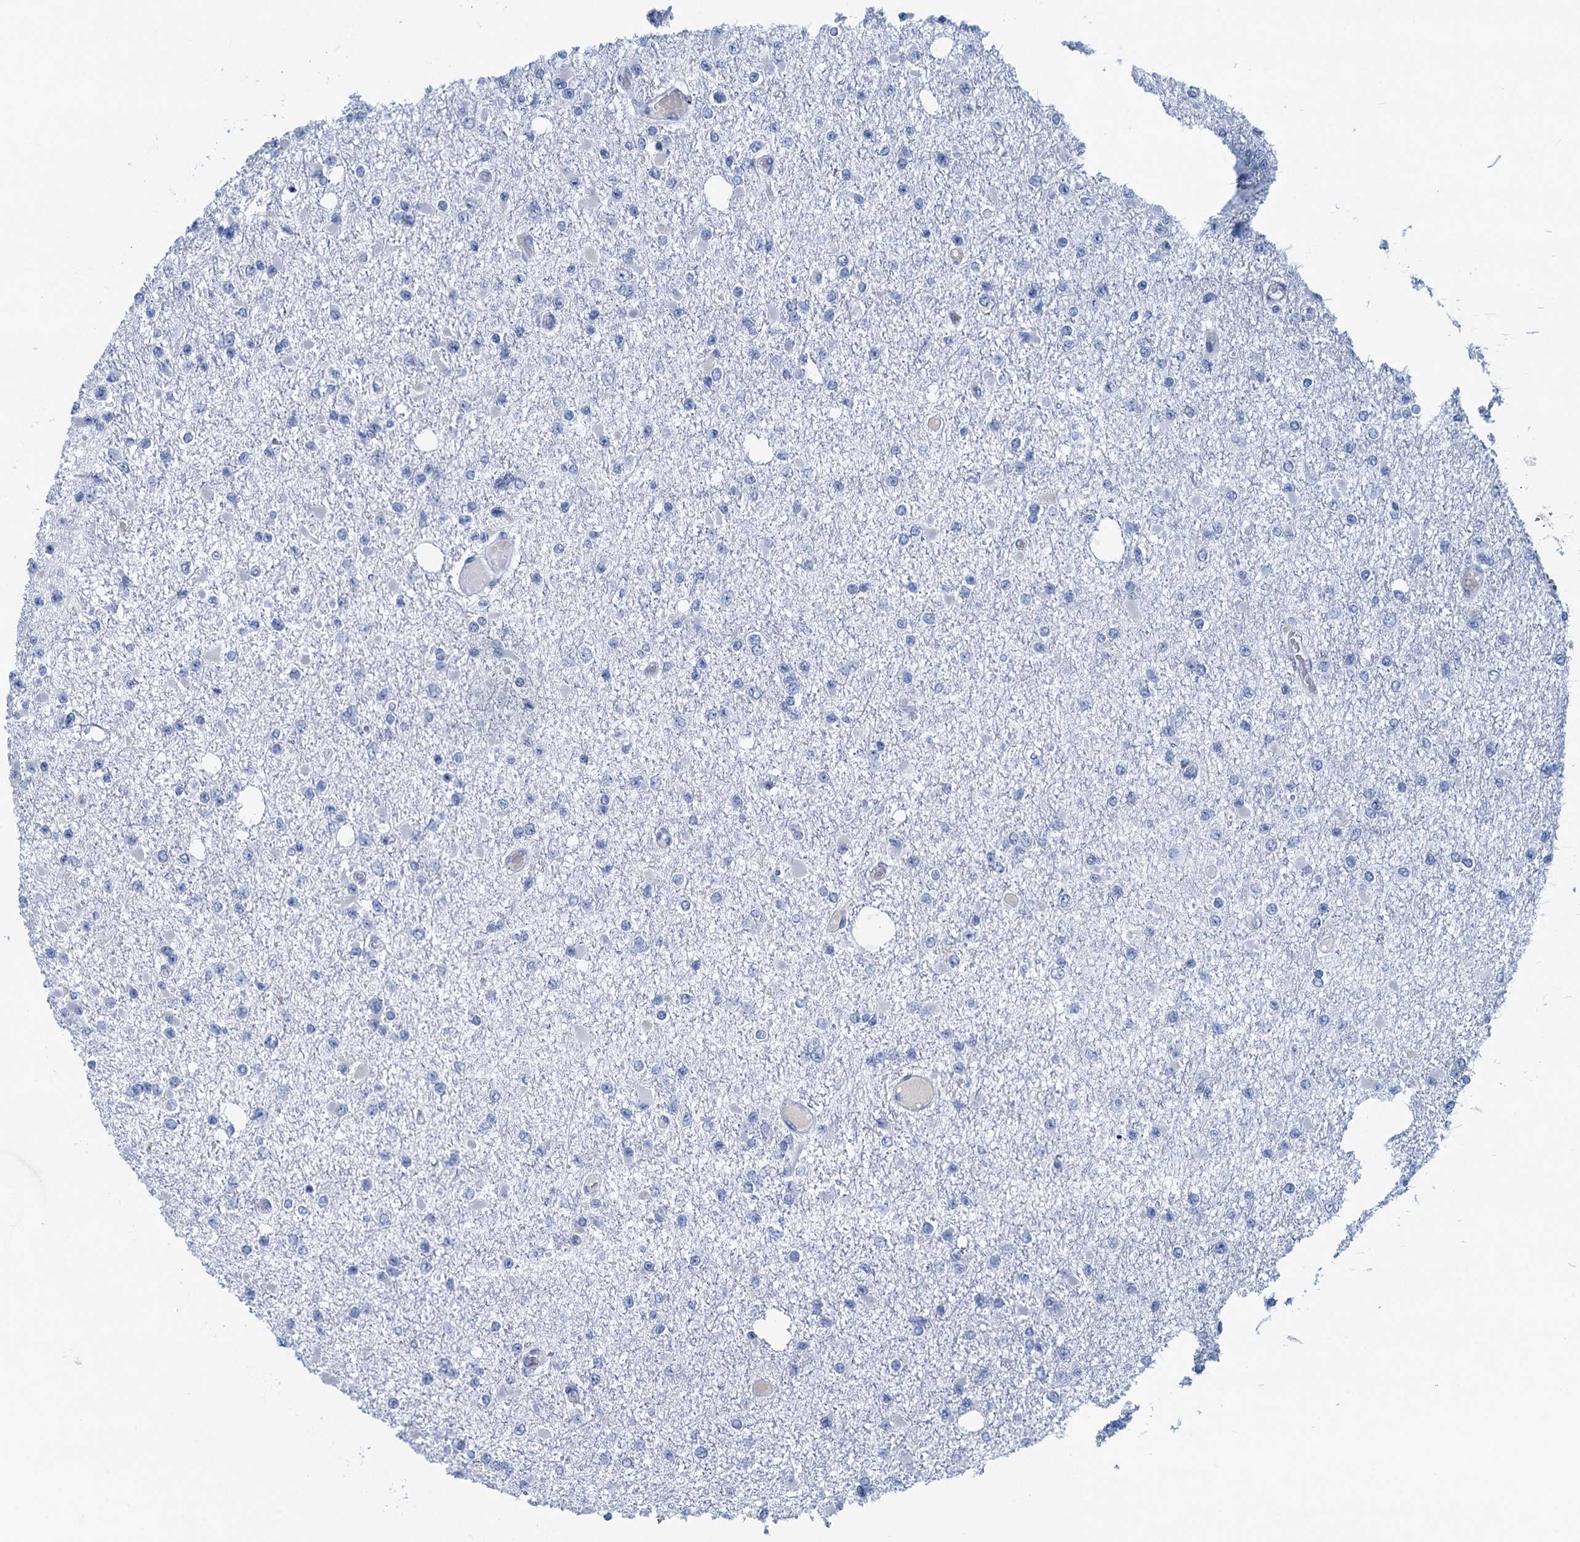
{"staining": {"intensity": "negative", "quantity": "none", "location": "none"}, "tissue": "glioma", "cell_type": "Tumor cells", "image_type": "cancer", "snomed": [{"axis": "morphology", "description": "Glioma, malignant, Low grade"}, {"axis": "topography", "description": "Brain"}], "caption": "The image exhibits no staining of tumor cells in malignant glioma (low-grade).", "gene": "C10orf88", "patient": {"sex": "female", "age": 22}}